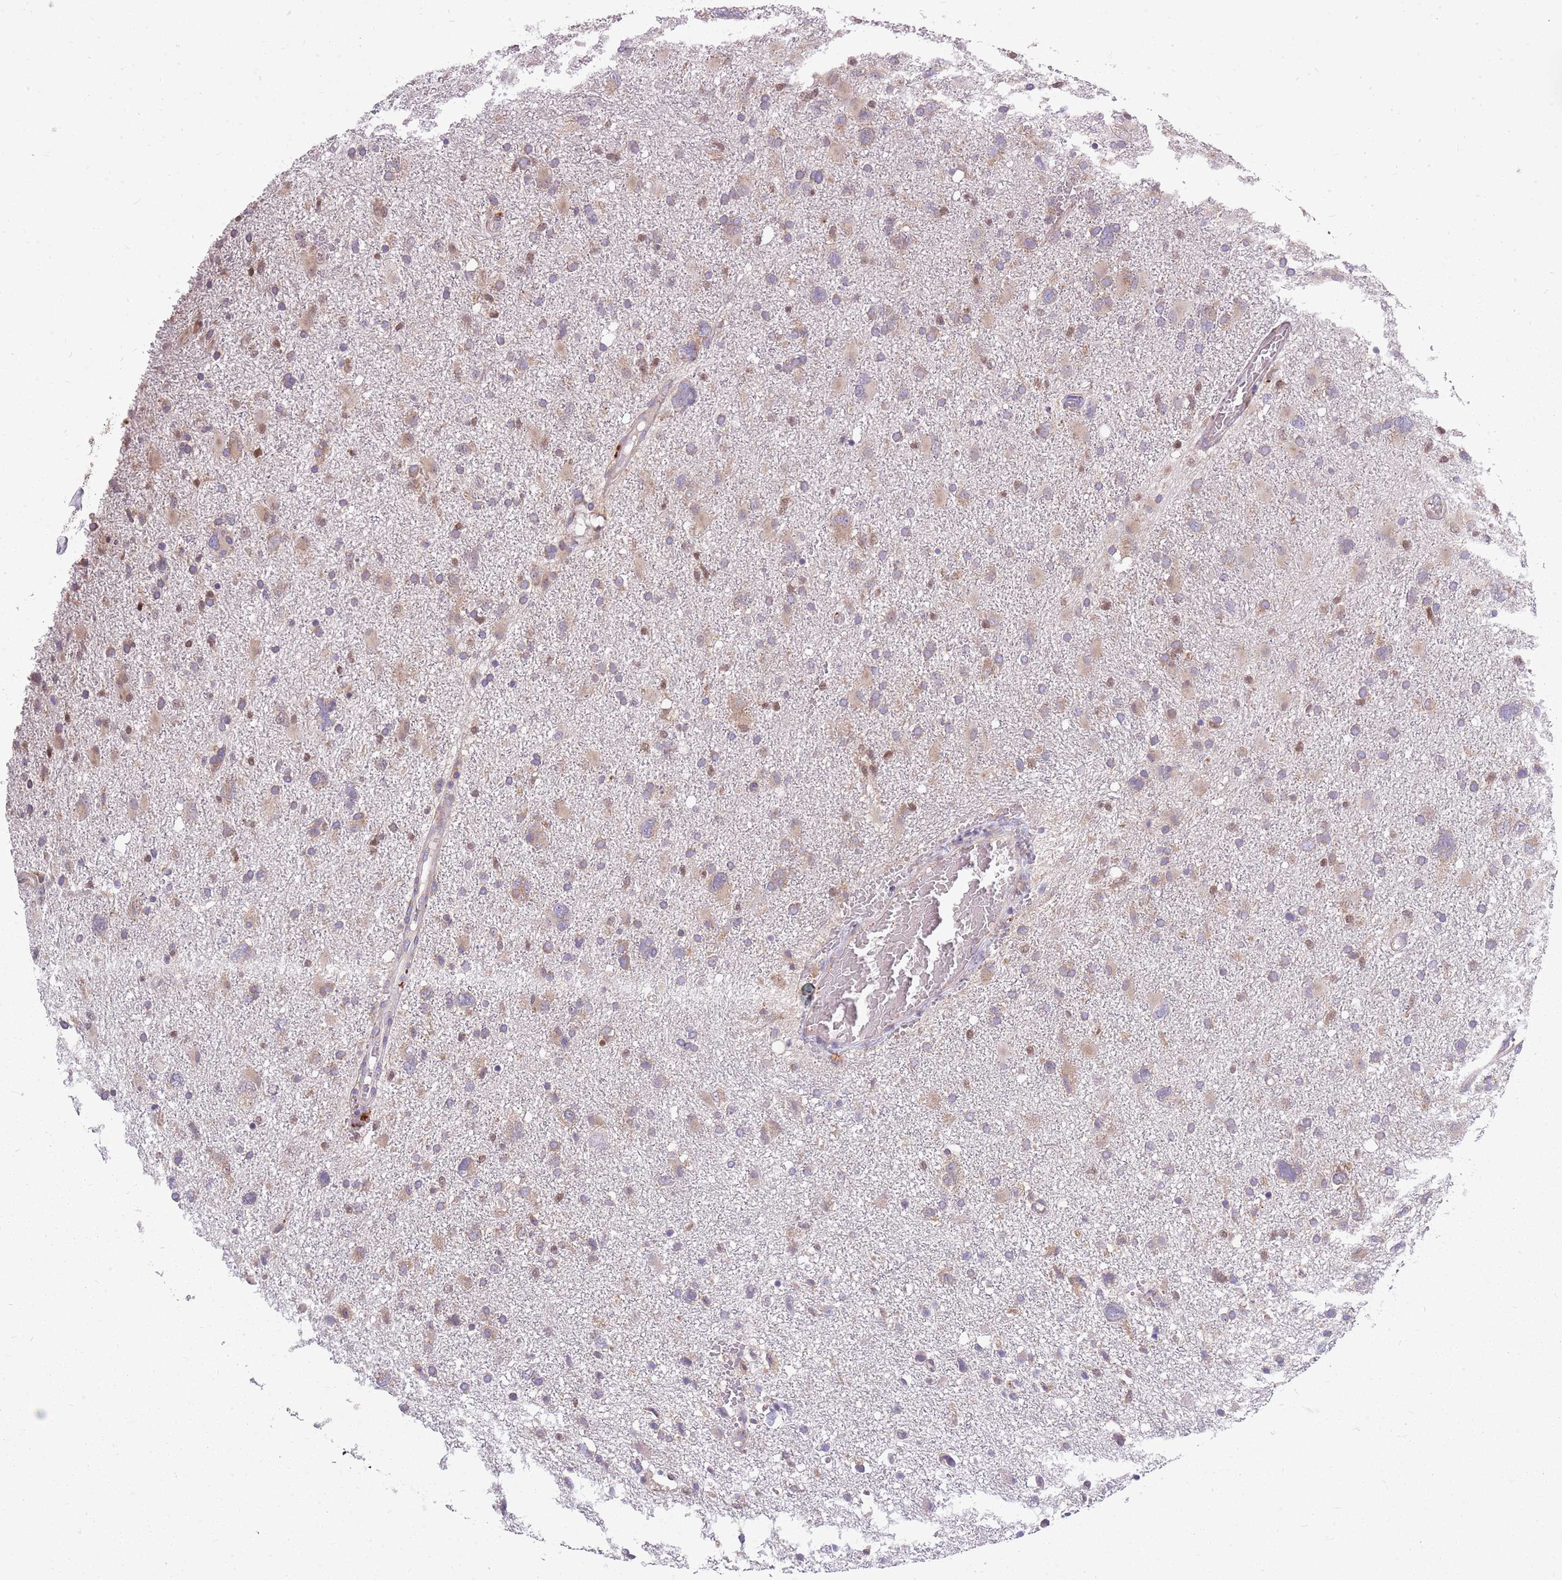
{"staining": {"intensity": "weak", "quantity": "25%-75%", "location": "cytoplasmic/membranous"}, "tissue": "glioma", "cell_type": "Tumor cells", "image_type": "cancer", "snomed": [{"axis": "morphology", "description": "Glioma, malignant, High grade"}, {"axis": "topography", "description": "Brain"}], "caption": "Brown immunohistochemical staining in glioma exhibits weak cytoplasmic/membranous staining in approximately 25%-75% of tumor cells. The staining was performed using DAB (3,3'-diaminobenzidine) to visualize the protein expression in brown, while the nuclei were stained in blue with hematoxylin (Magnification: 20x).", "gene": "PPP1R27", "patient": {"sex": "male", "age": 61}}